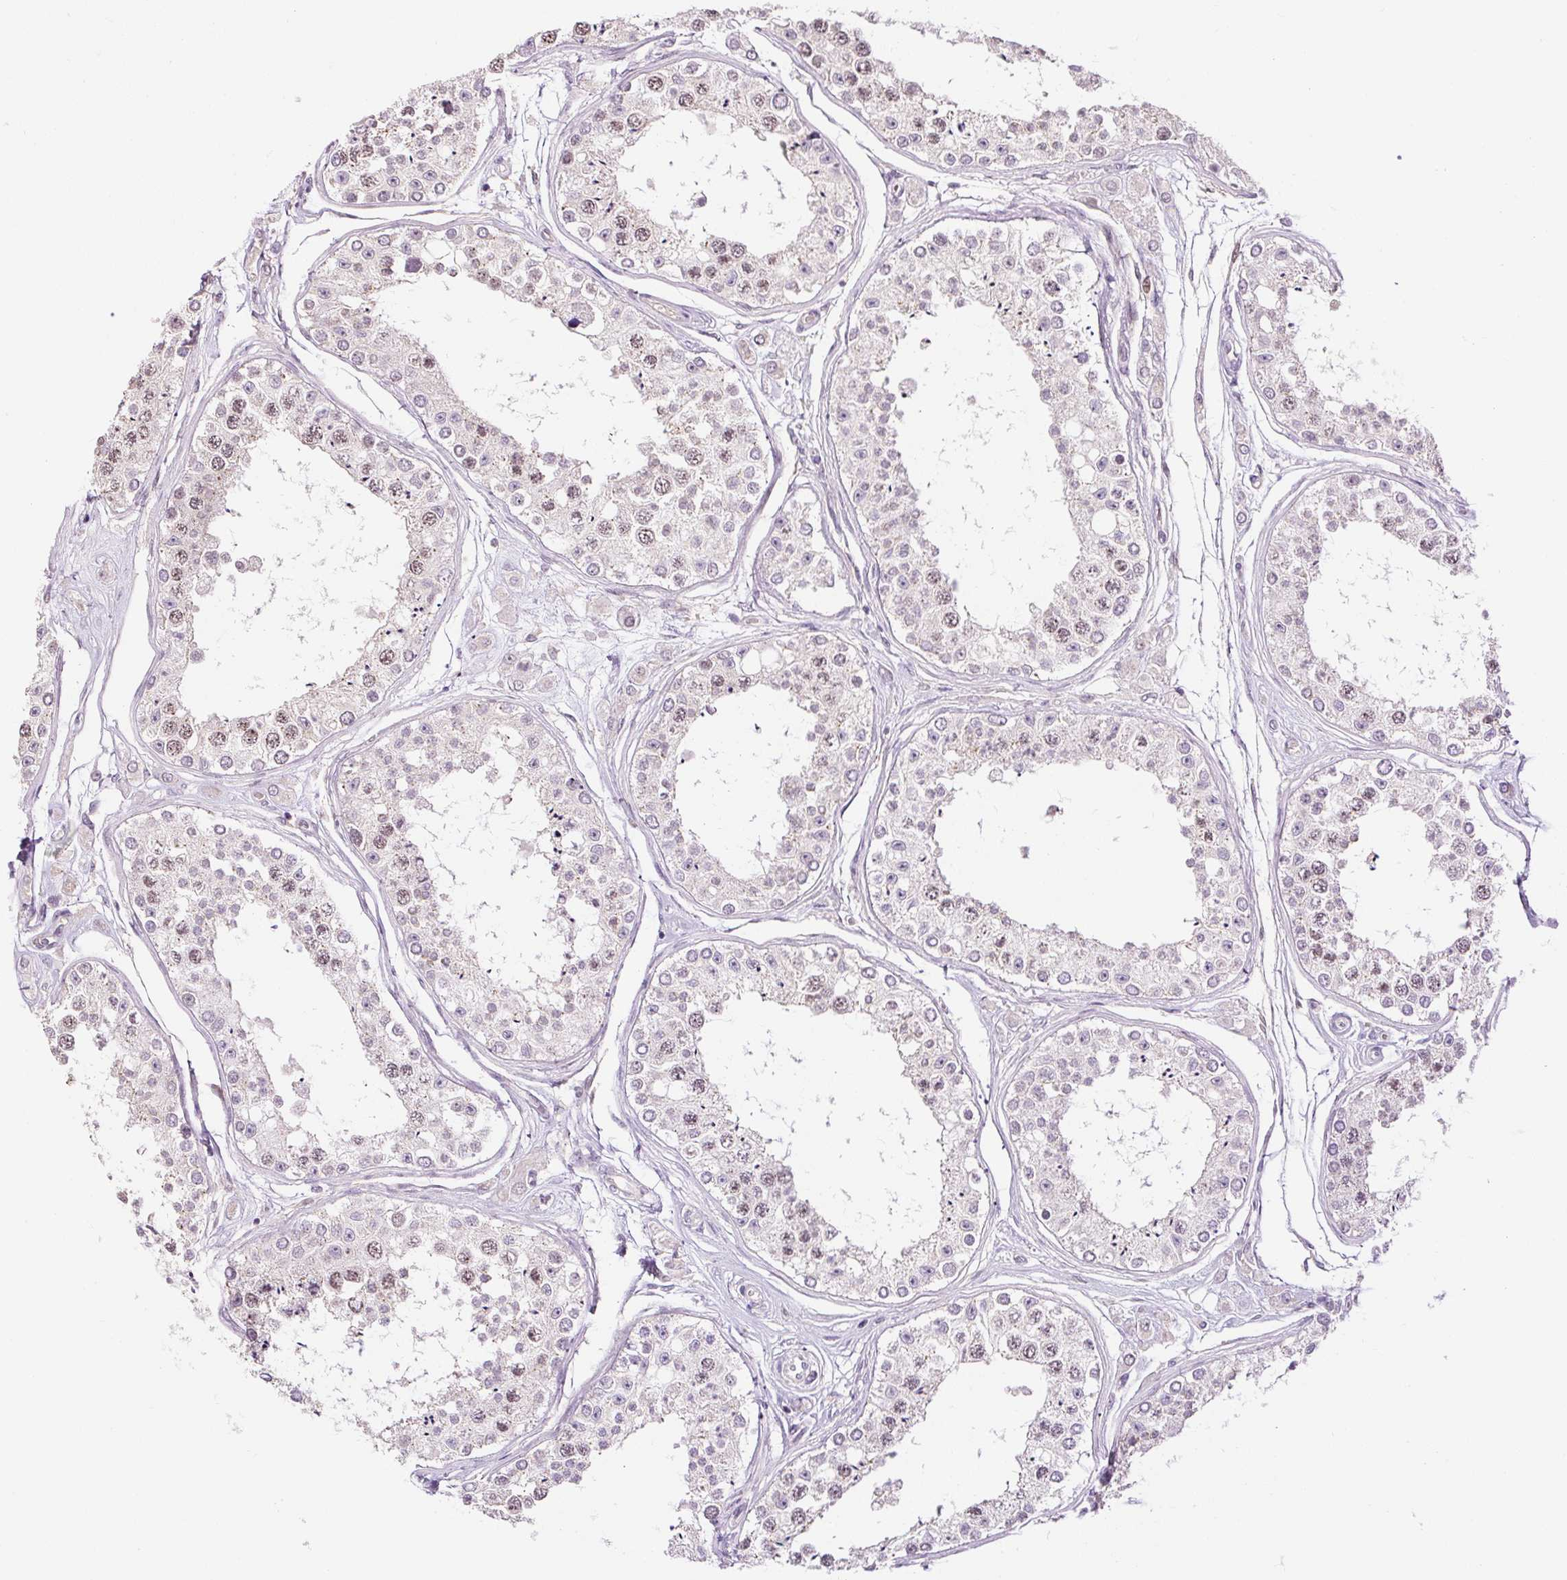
{"staining": {"intensity": "moderate", "quantity": "25%-75%", "location": "nuclear"}, "tissue": "testis", "cell_type": "Cells in seminiferous ducts", "image_type": "normal", "snomed": [{"axis": "morphology", "description": "Normal tissue, NOS"}, {"axis": "topography", "description": "Testis"}], "caption": "A photomicrograph of human testis stained for a protein demonstrates moderate nuclear brown staining in cells in seminiferous ducts. The protein is shown in brown color, while the nuclei are stained blue.", "gene": "RACGAP1", "patient": {"sex": "male", "age": 25}}